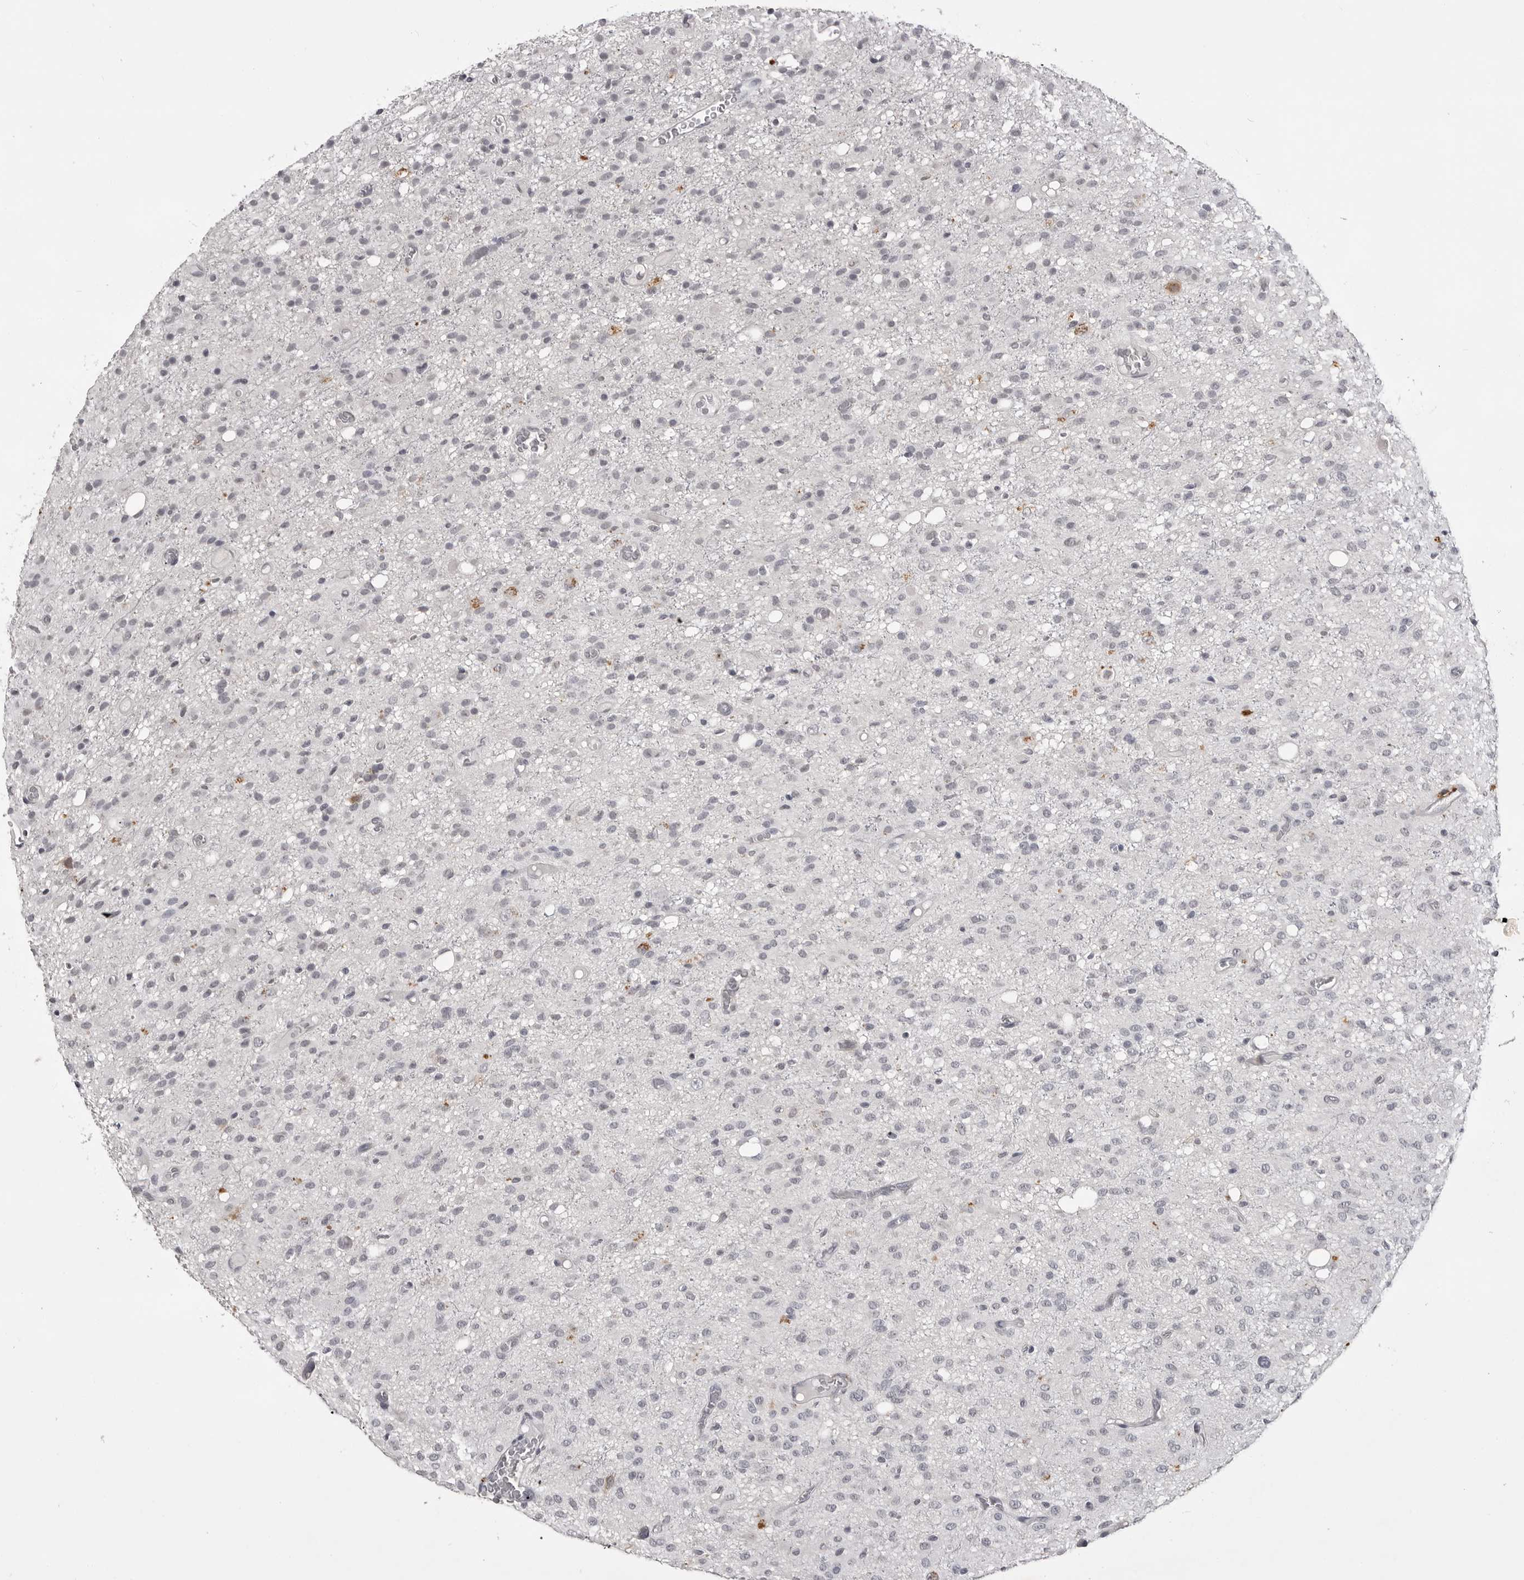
{"staining": {"intensity": "negative", "quantity": "none", "location": "none"}, "tissue": "glioma", "cell_type": "Tumor cells", "image_type": "cancer", "snomed": [{"axis": "morphology", "description": "Glioma, malignant, High grade"}, {"axis": "topography", "description": "Brain"}], "caption": "High power microscopy photomicrograph of an IHC image of malignant glioma (high-grade), revealing no significant staining in tumor cells.", "gene": "RRM1", "patient": {"sex": "female", "age": 59}}